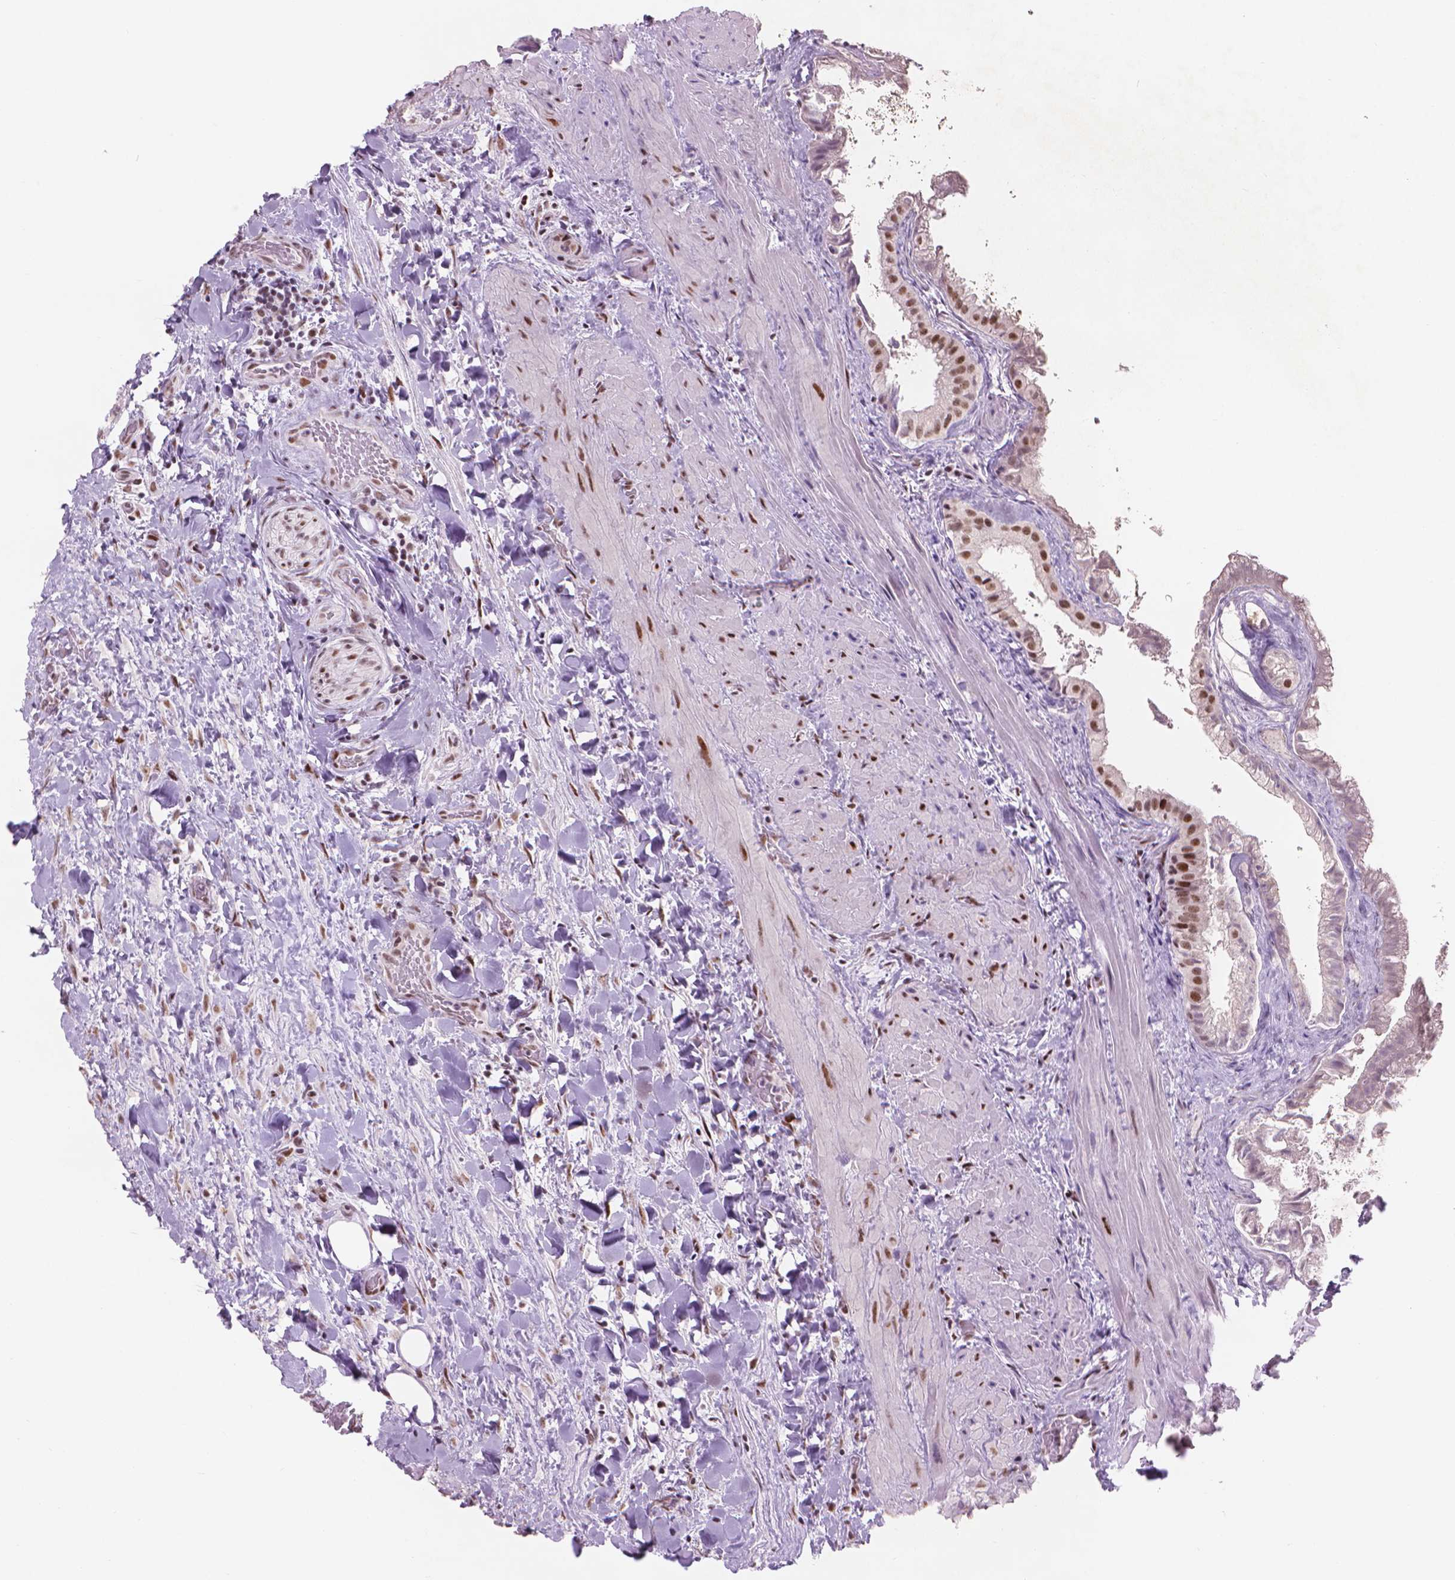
{"staining": {"intensity": "moderate", "quantity": ">75%", "location": "nuclear"}, "tissue": "gallbladder", "cell_type": "Glandular cells", "image_type": "normal", "snomed": [{"axis": "morphology", "description": "Normal tissue, NOS"}, {"axis": "topography", "description": "Gallbladder"}], "caption": "DAB (3,3'-diaminobenzidine) immunohistochemical staining of normal human gallbladder demonstrates moderate nuclear protein staining in about >75% of glandular cells.", "gene": "HES7", "patient": {"sex": "male", "age": 70}}